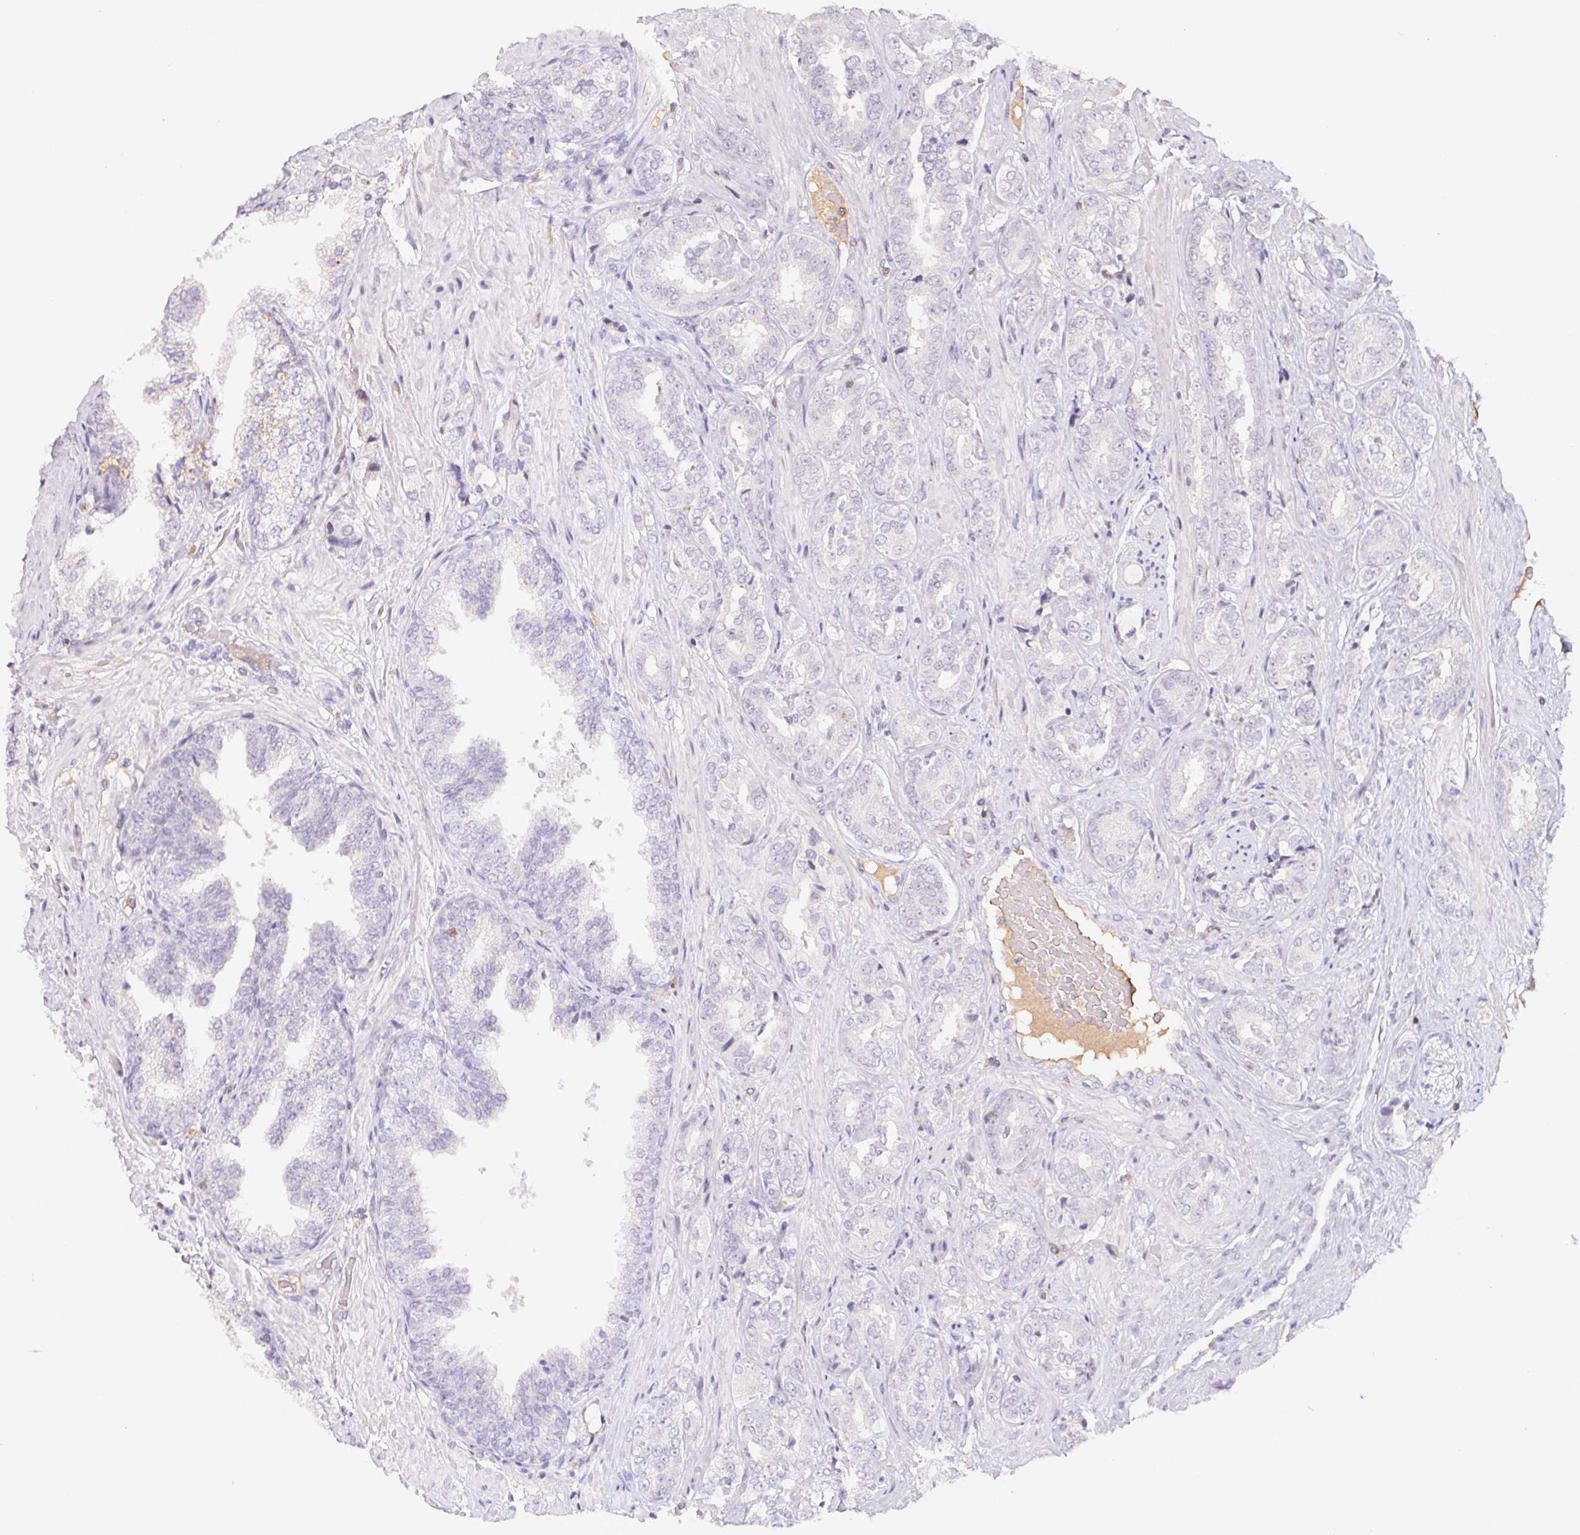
{"staining": {"intensity": "negative", "quantity": "none", "location": "none"}, "tissue": "prostate cancer", "cell_type": "Tumor cells", "image_type": "cancer", "snomed": [{"axis": "morphology", "description": "Adenocarcinoma, High grade"}, {"axis": "topography", "description": "Prostate"}], "caption": "Adenocarcinoma (high-grade) (prostate) stained for a protein using IHC demonstrates no staining tumor cells.", "gene": "KIF26A", "patient": {"sex": "male", "age": 71}}